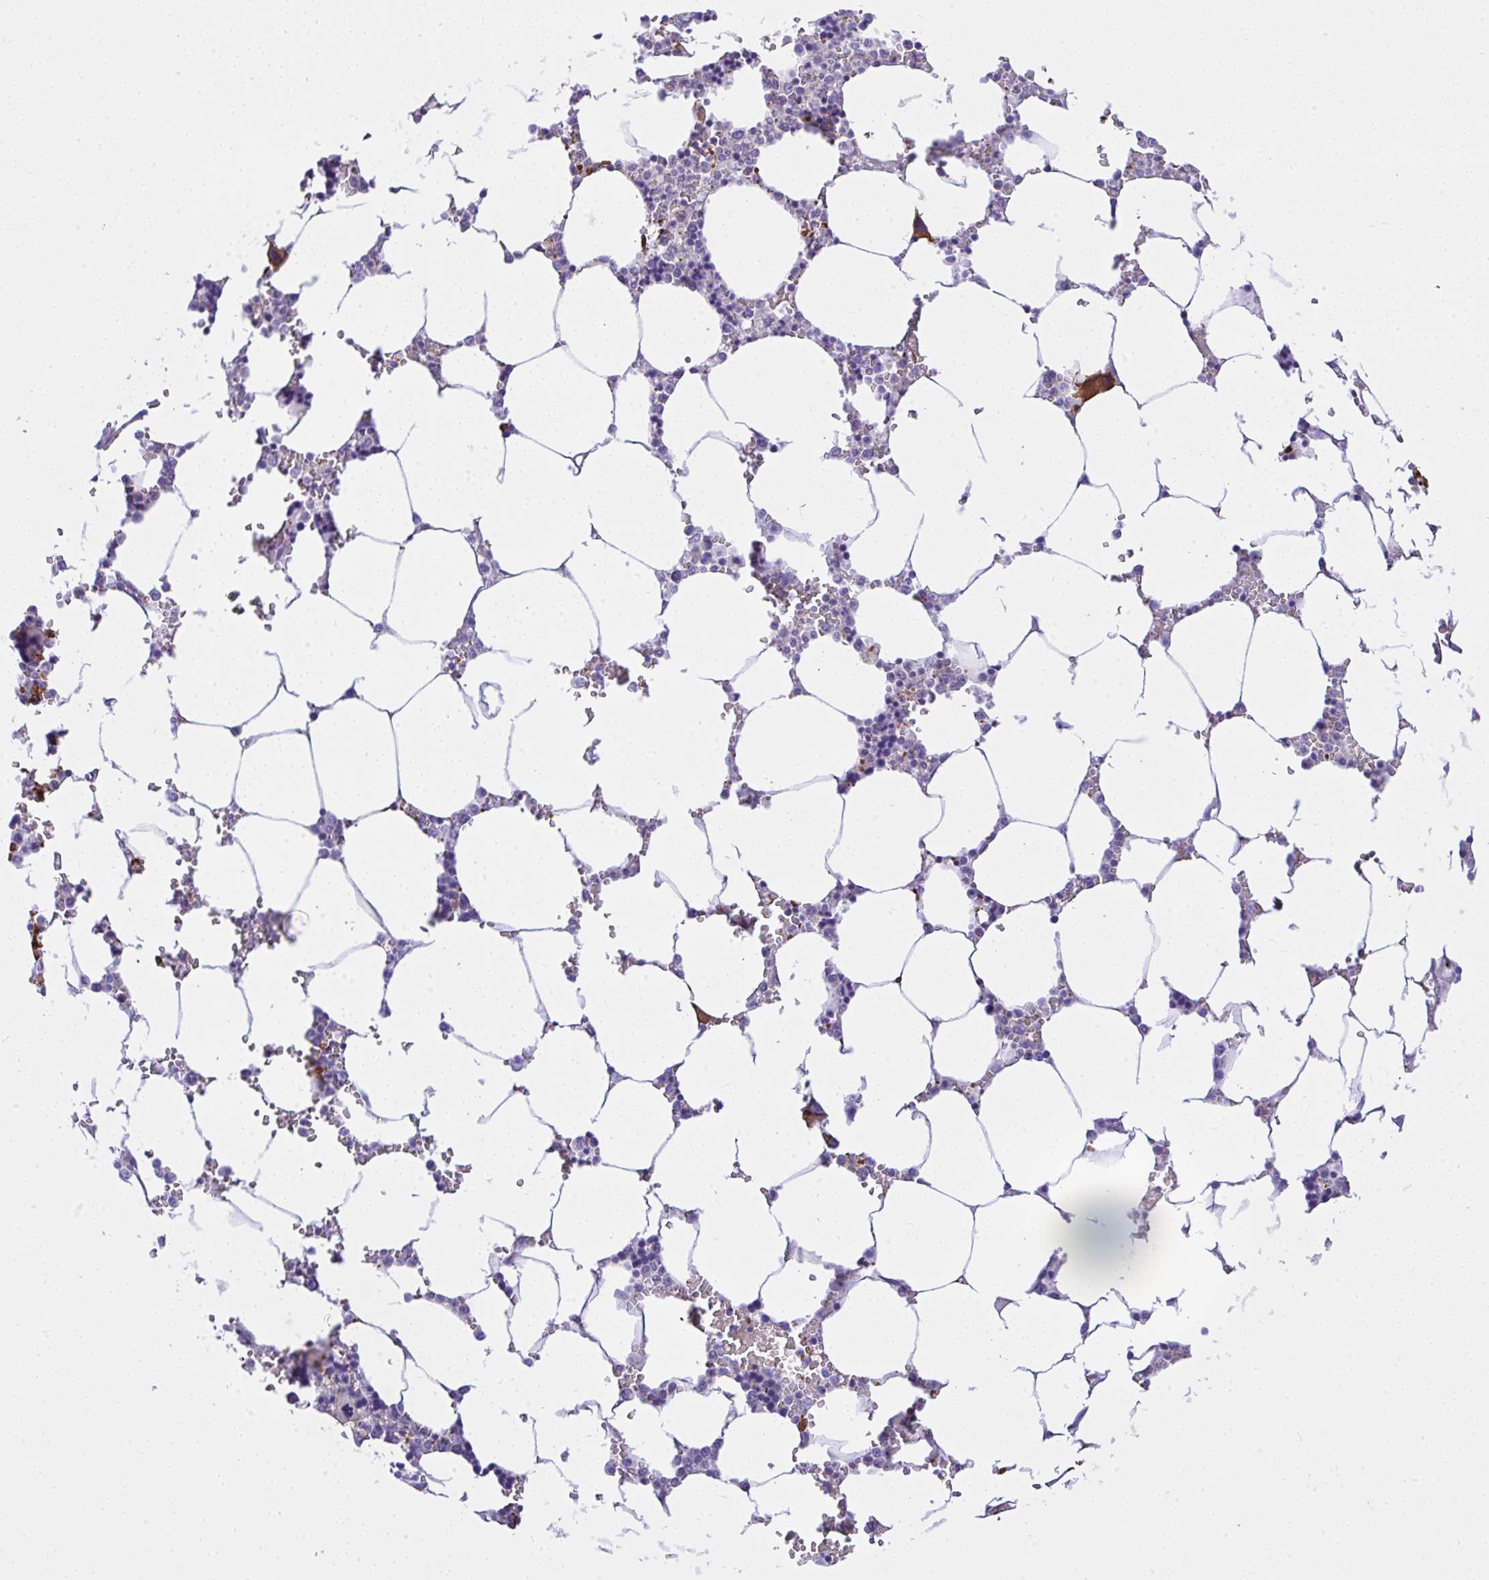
{"staining": {"intensity": "moderate", "quantity": "<25%", "location": "cytoplasmic/membranous"}, "tissue": "bone marrow", "cell_type": "Hematopoietic cells", "image_type": "normal", "snomed": [{"axis": "morphology", "description": "Normal tissue, NOS"}, {"axis": "topography", "description": "Bone marrow"}], "caption": "IHC photomicrograph of benign bone marrow: human bone marrow stained using immunohistochemistry demonstrates low levels of moderate protein expression localized specifically in the cytoplasmic/membranous of hematopoietic cells, appearing as a cytoplasmic/membranous brown color.", "gene": "CCDC142", "patient": {"sex": "male", "age": 64}}